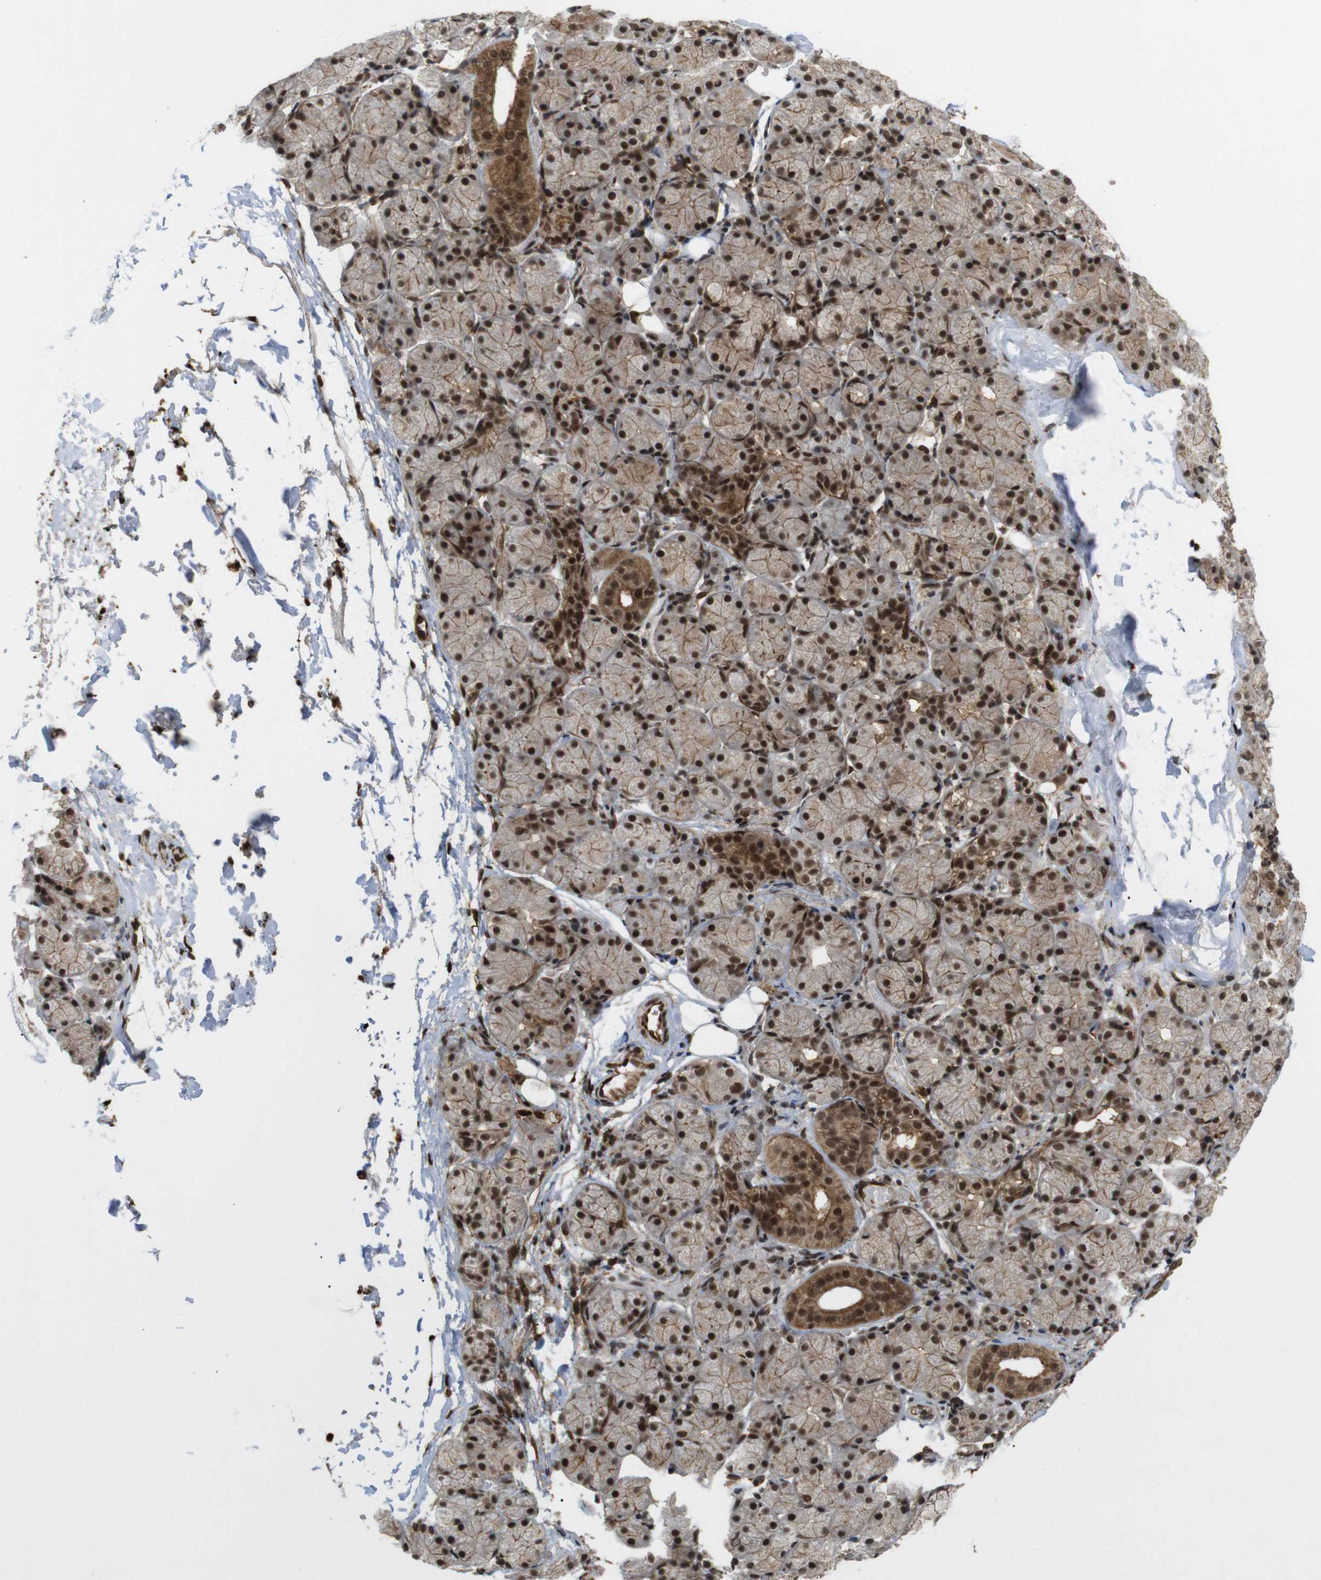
{"staining": {"intensity": "strong", "quantity": ">75%", "location": "cytoplasmic/membranous,nuclear"}, "tissue": "salivary gland", "cell_type": "Glandular cells", "image_type": "normal", "snomed": [{"axis": "morphology", "description": "Normal tissue, NOS"}, {"axis": "topography", "description": "Salivary gland"}], "caption": "DAB immunohistochemical staining of normal human salivary gland reveals strong cytoplasmic/membranous,nuclear protein positivity in approximately >75% of glandular cells.", "gene": "SP2", "patient": {"sex": "female", "age": 24}}